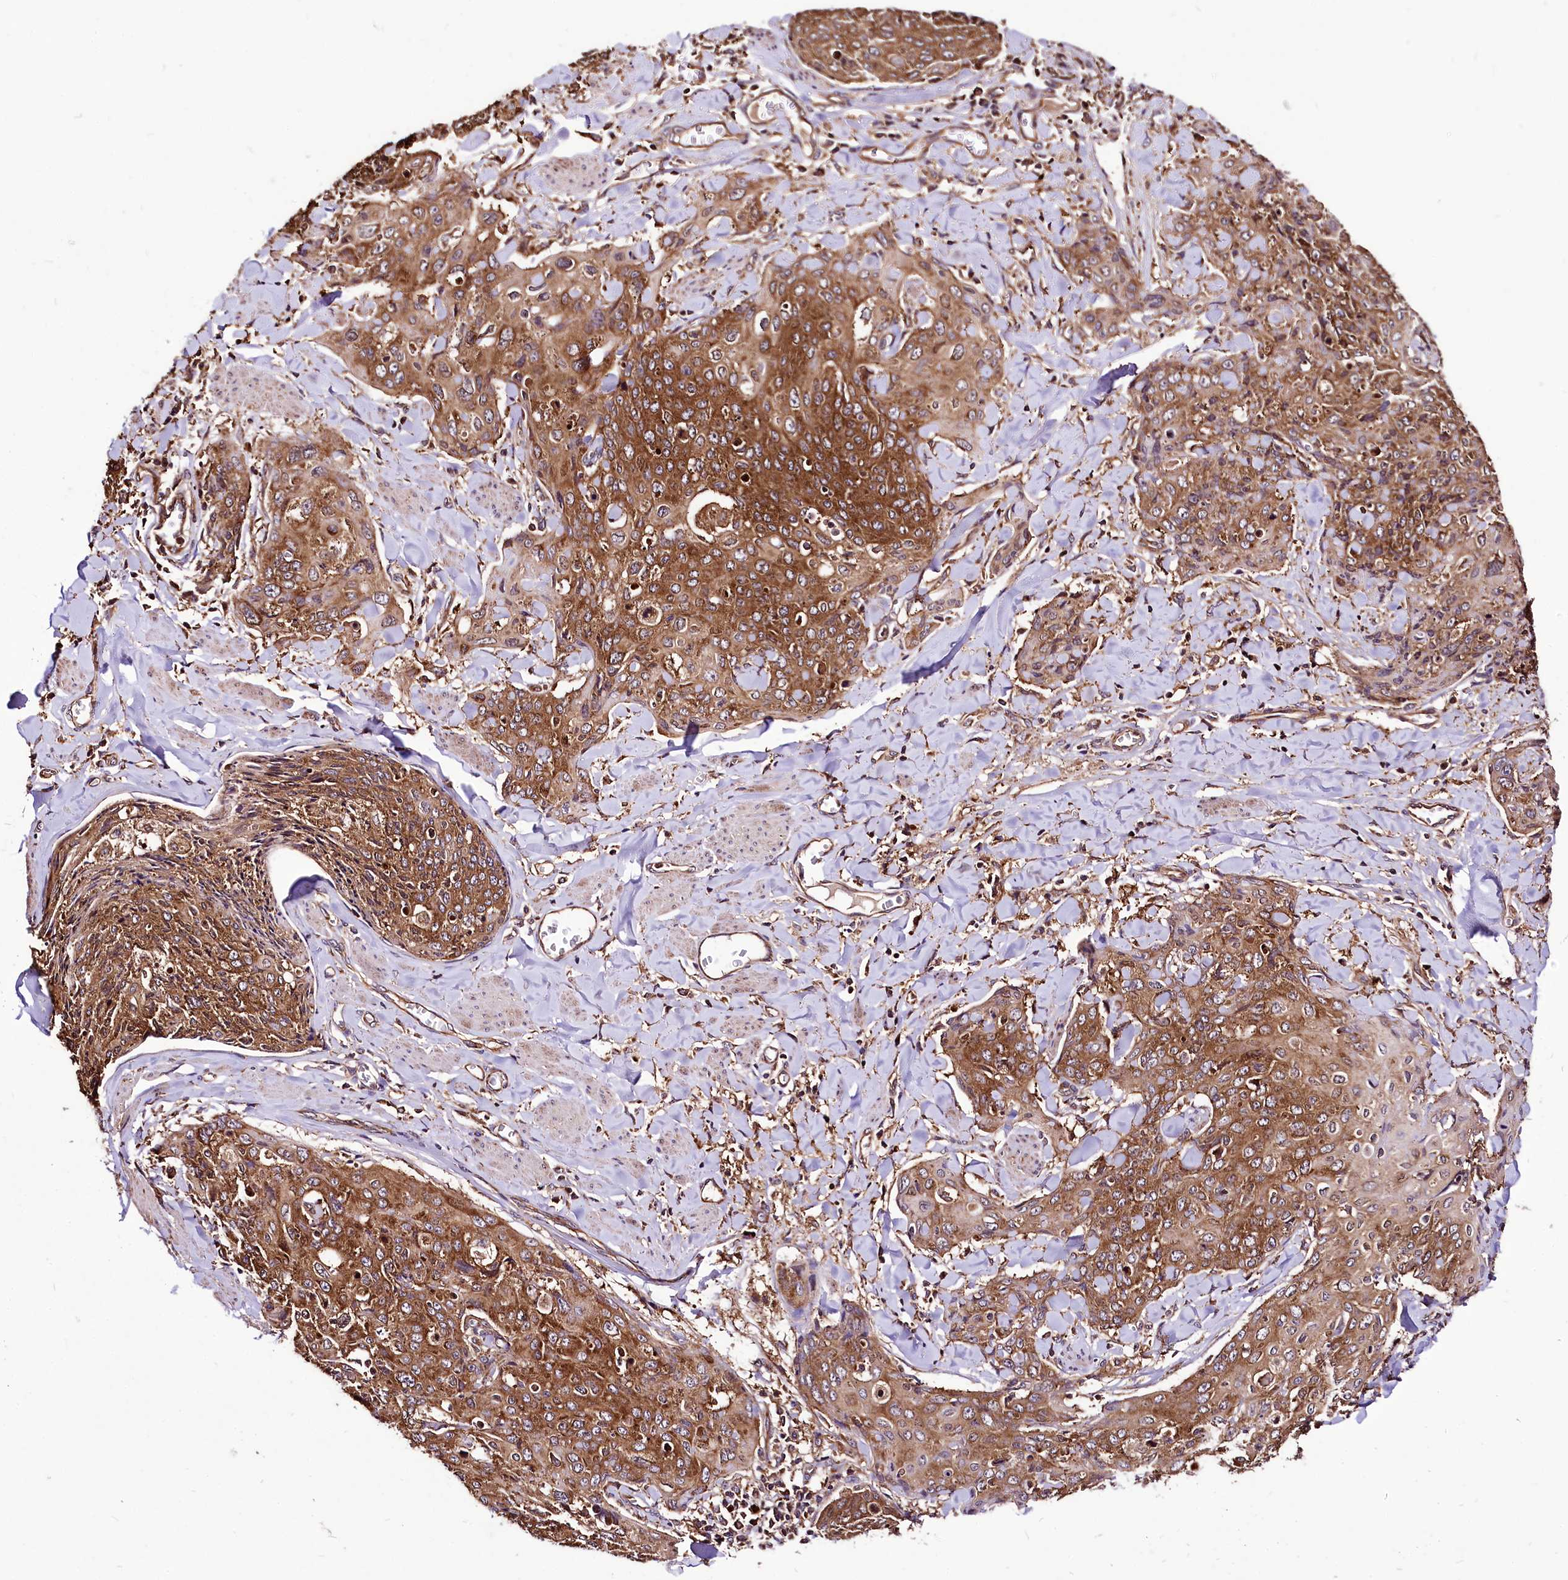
{"staining": {"intensity": "strong", "quantity": ">75%", "location": "cytoplasmic/membranous"}, "tissue": "skin cancer", "cell_type": "Tumor cells", "image_type": "cancer", "snomed": [{"axis": "morphology", "description": "Squamous cell carcinoma, NOS"}, {"axis": "topography", "description": "Skin"}, {"axis": "topography", "description": "Vulva"}], "caption": "Immunohistochemistry (IHC) (DAB) staining of skin cancer shows strong cytoplasmic/membranous protein expression in about >75% of tumor cells. (Brightfield microscopy of DAB IHC at high magnification).", "gene": "LRSAM1", "patient": {"sex": "female", "age": 85}}